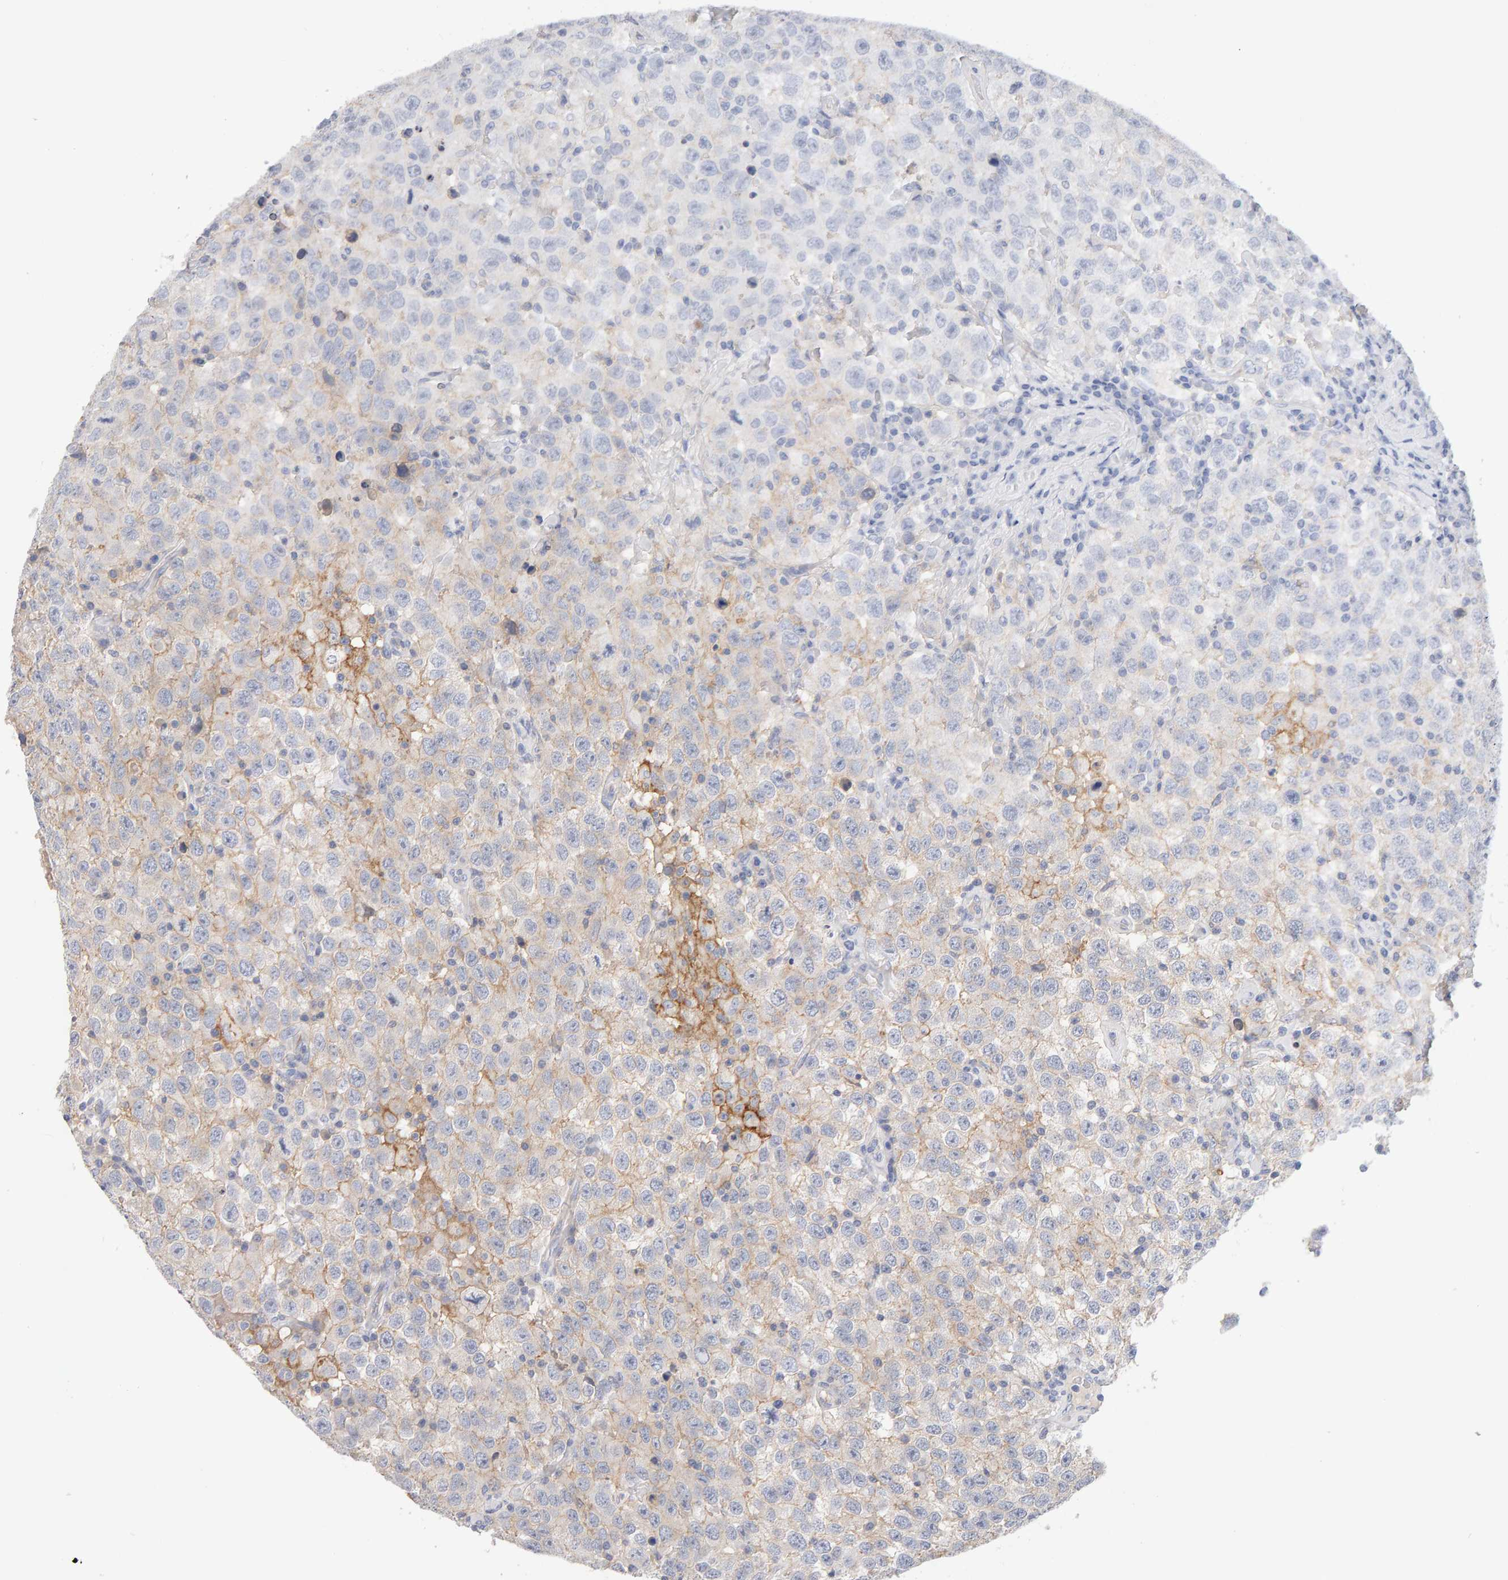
{"staining": {"intensity": "weak", "quantity": "<25%", "location": "cytoplasmic/membranous"}, "tissue": "testis cancer", "cell_type": "Tumor cells", "image_type": "cancer", "snomed": [{"axis": "morphology", "description": "Seminoma, NOS"}, {"axis": "topography", "description": "Testis"}], "caption": "IHC of human testis cancer demonstrates no positivity in tumor cells.", "gene": "METRNL", "patient": {"sex": "male", "age": 41}}